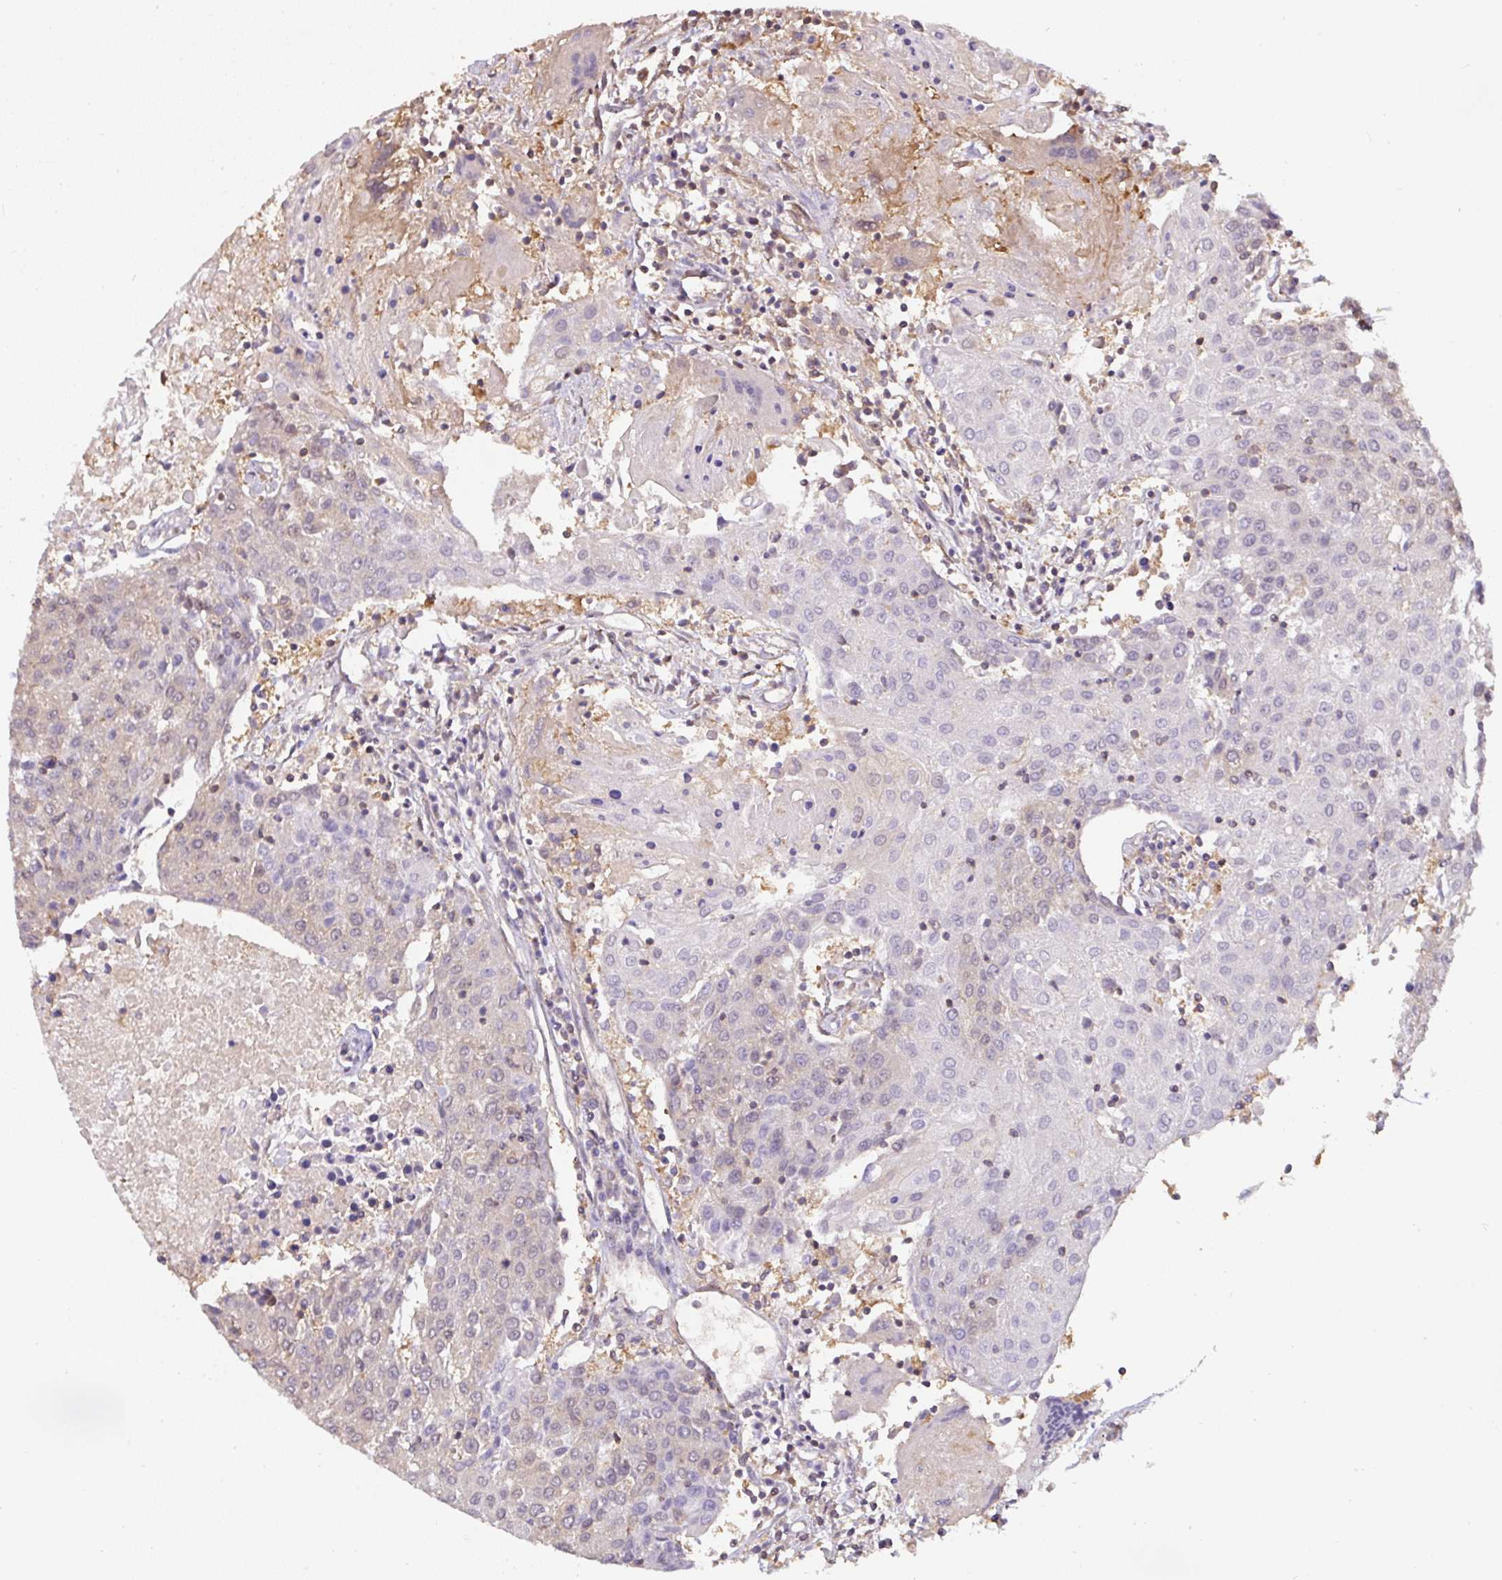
{"staining": {"intensity": "negative", "quantity": "none", "location": "none"}, "tissue": "urothelial cancer", "cell_type": "Tumor cells", "image_type": "cancer", "snomed": [{"axis": "morphology", "description": "Urothelial carcinoma, High grade"}, {"axis": "topography", "description": "Urinary bladder"}], "caption": "A photomicrograph of urothelial cancer stained for a protein displays no brown staining in tumor cells.", "gene": "ST13", "patient": {"sex": "female", "age": 85}}